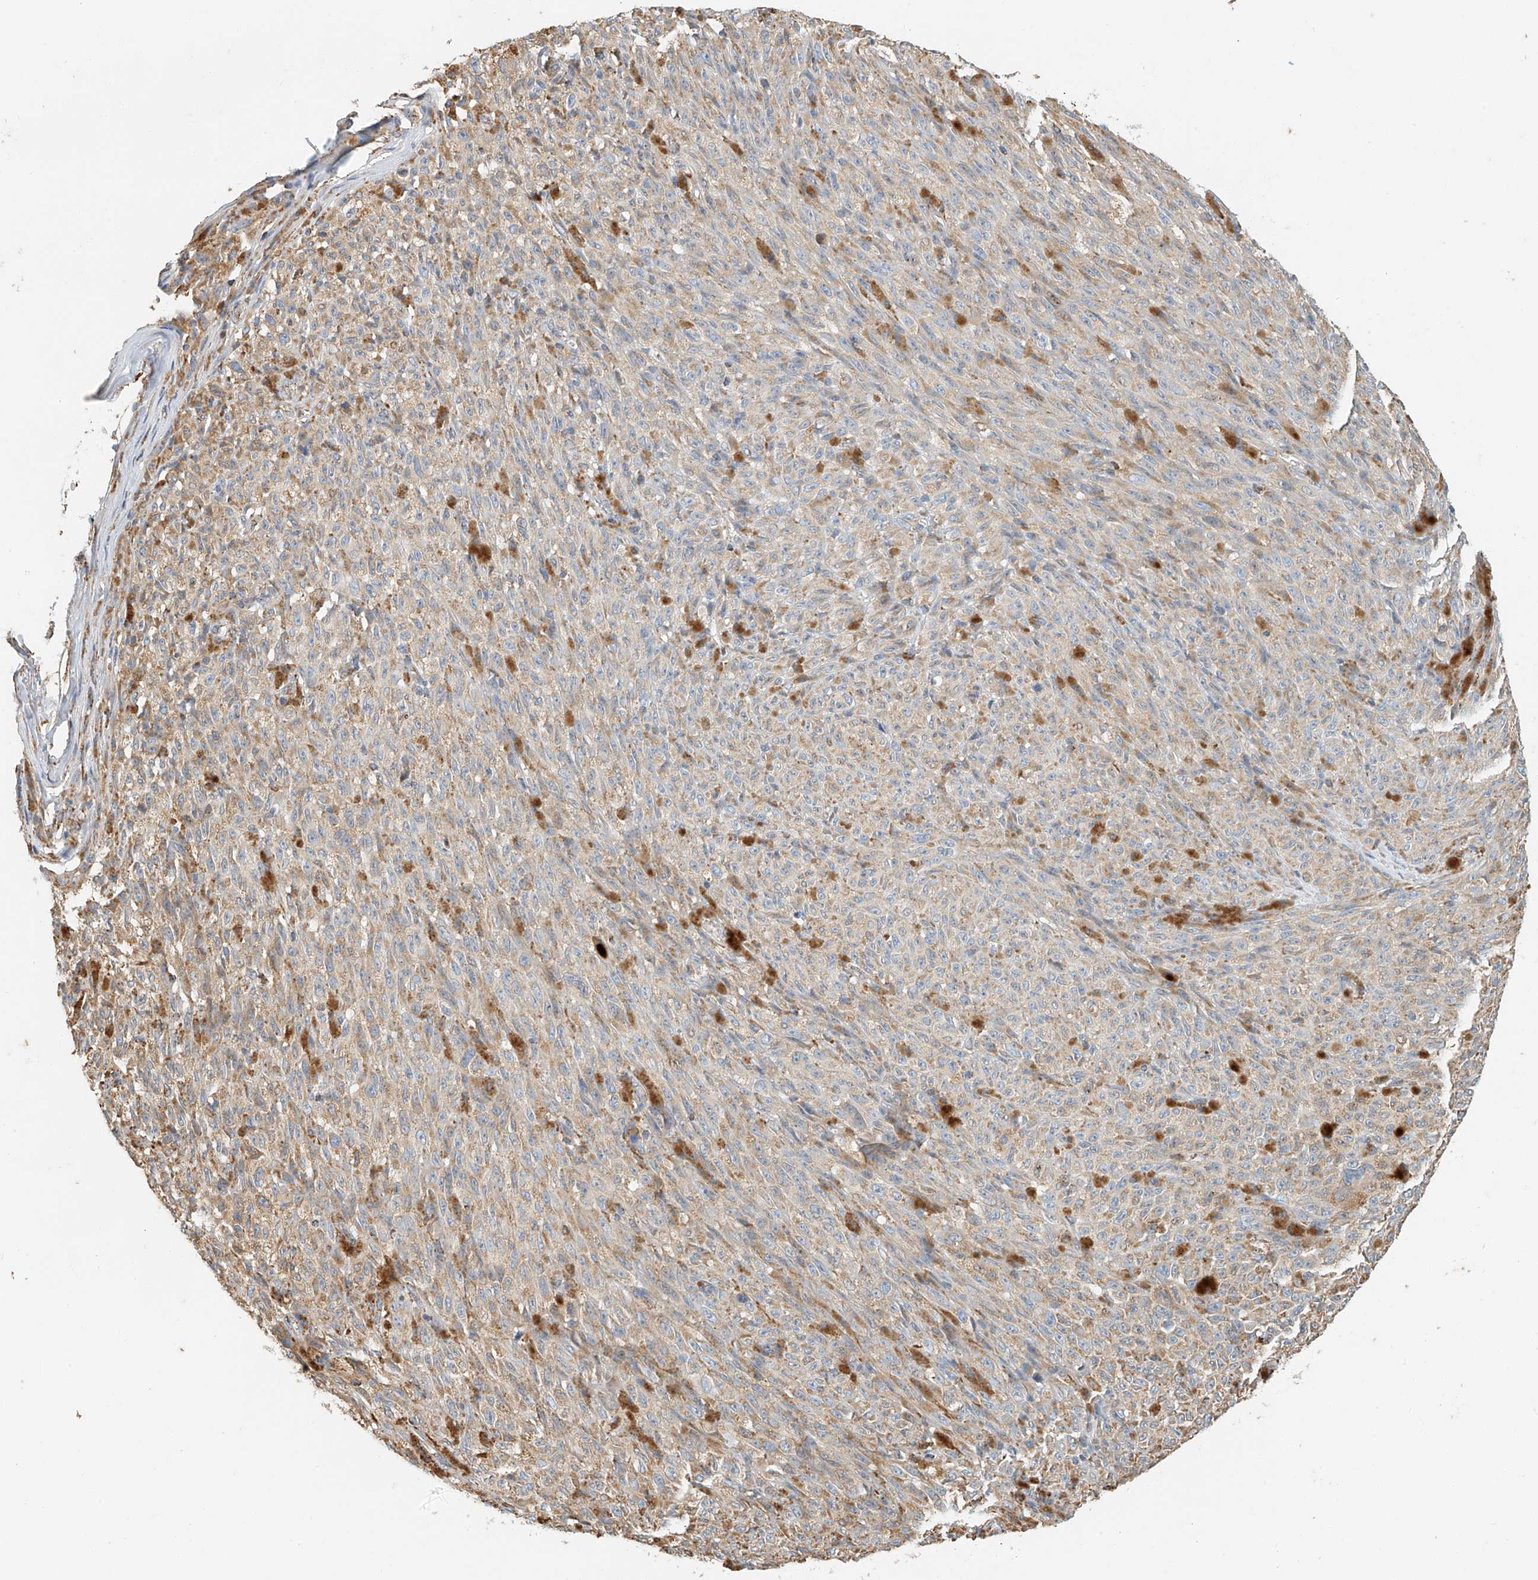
{"staining": {"intensity": "weak", "quantity": "25%-75%", "location": "cytoplasmic/membranous"}, "tissue": "melanoma", "cell_type": "Tumor cells", "image_type": "cancer", "snomed": [{"axis": "morphology", "description": "Malignant melanoma, NOS"}, {"axis": "topography", "description": "Skin"}], "caption": "The histopathology image exhibits a brown stain indicating the presence of a protein in the cytoplasmic/membranous of tumor cells in malignant melanoma.", "gene": "YIPF7", "patient": {"sex": "female", "age": 82}}